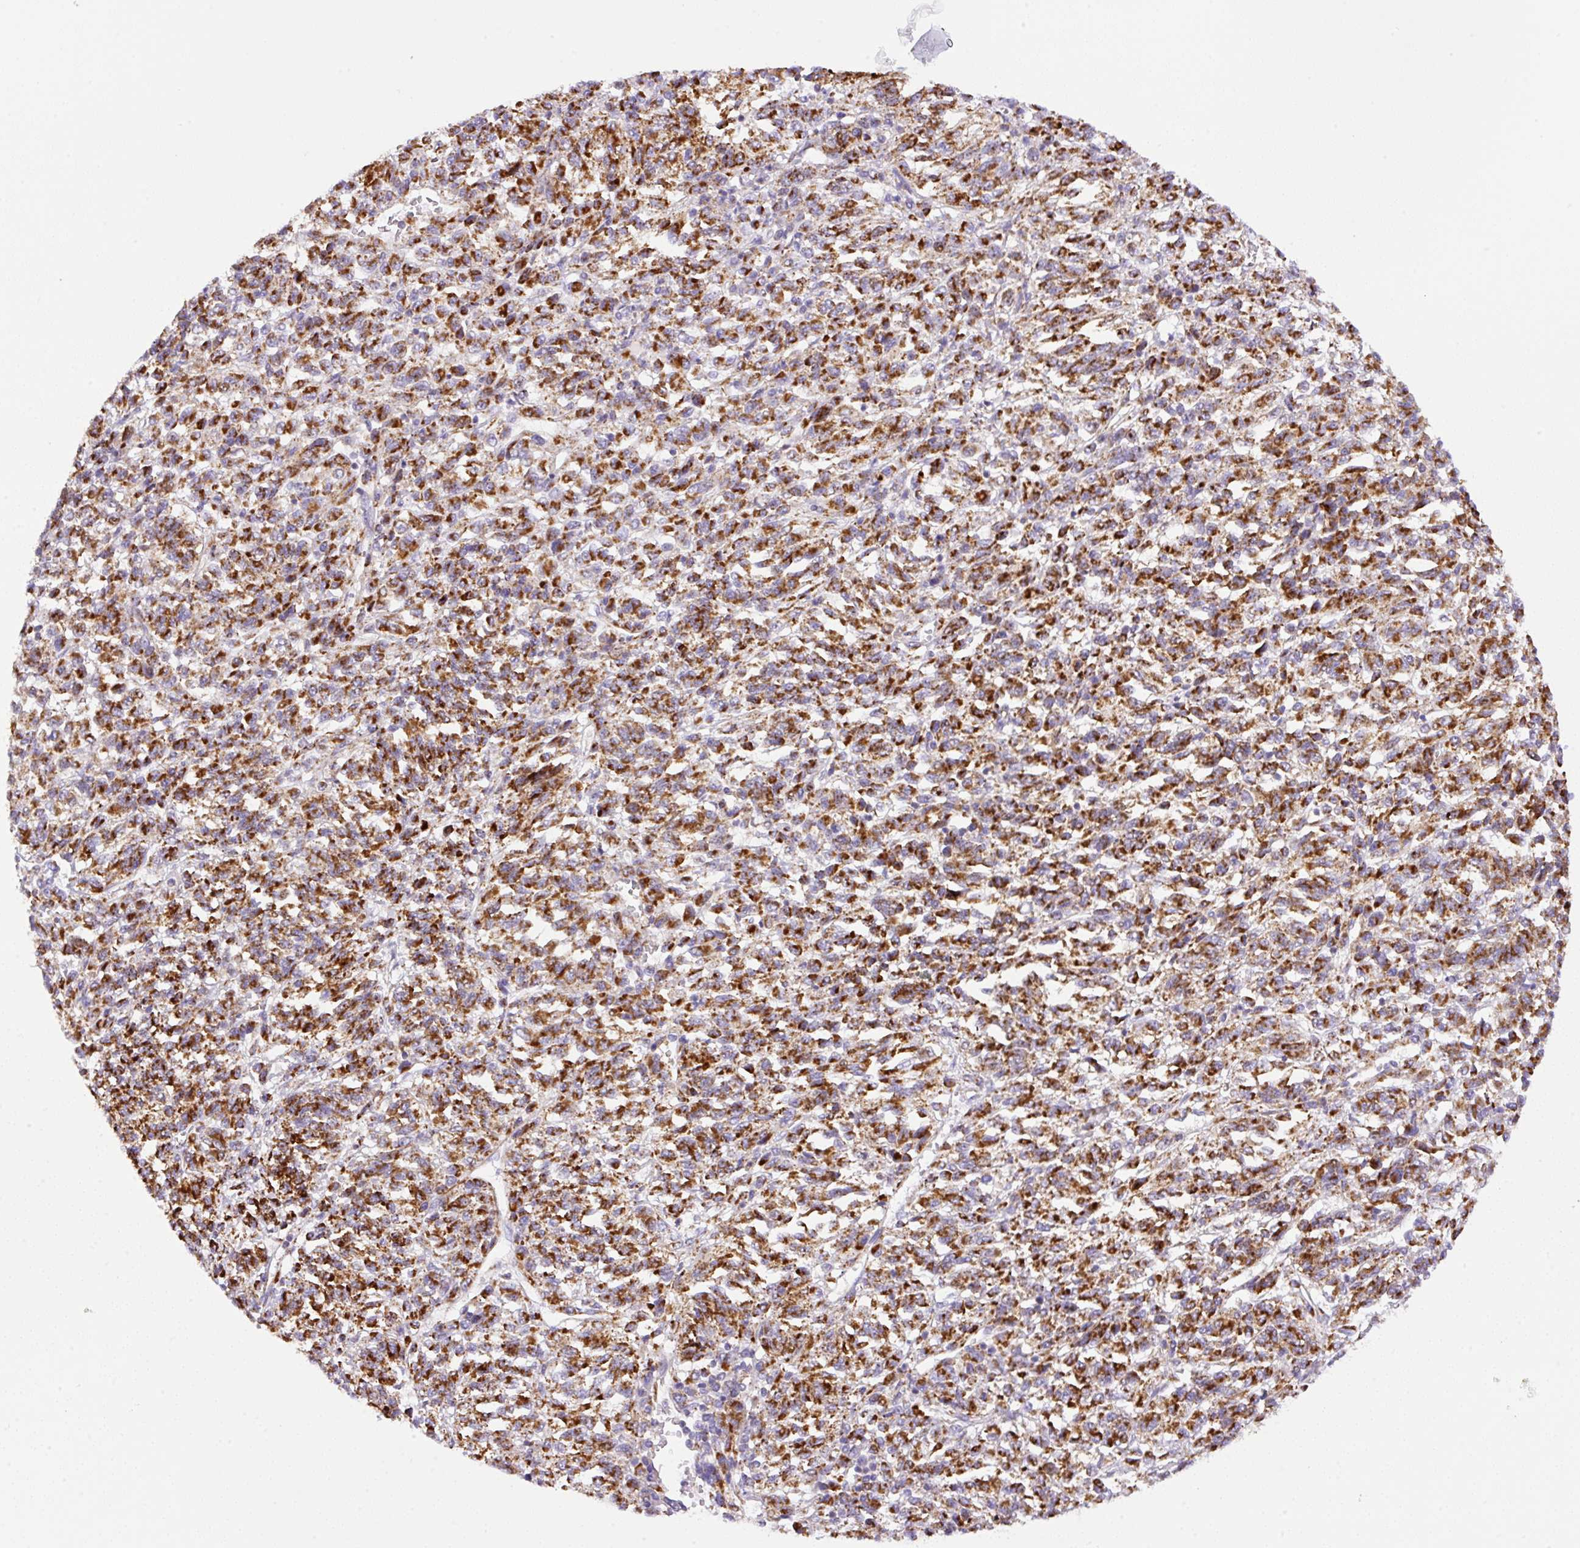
{"staining": {"intensity": "strong", "quantity": ">75%", "location": "cytoplasmic/membranous"}, "tissue": "melanoma", "cell_type": "Tumor cells", "image_type": "cancer", "snomed": [{"axis": "morphology", "description": "Malignant melanoma, Metastatic site"}, {"axis": "topography", "description": "Lung"}], "caption": "DAB immunohistochemical staining of melanoma demonstrates strong cytoplasmic/membranous protein positivity in approximately >75% of tumor cells.", "gene": "NF1", "patient": {"sex": "male", "age": 64}}